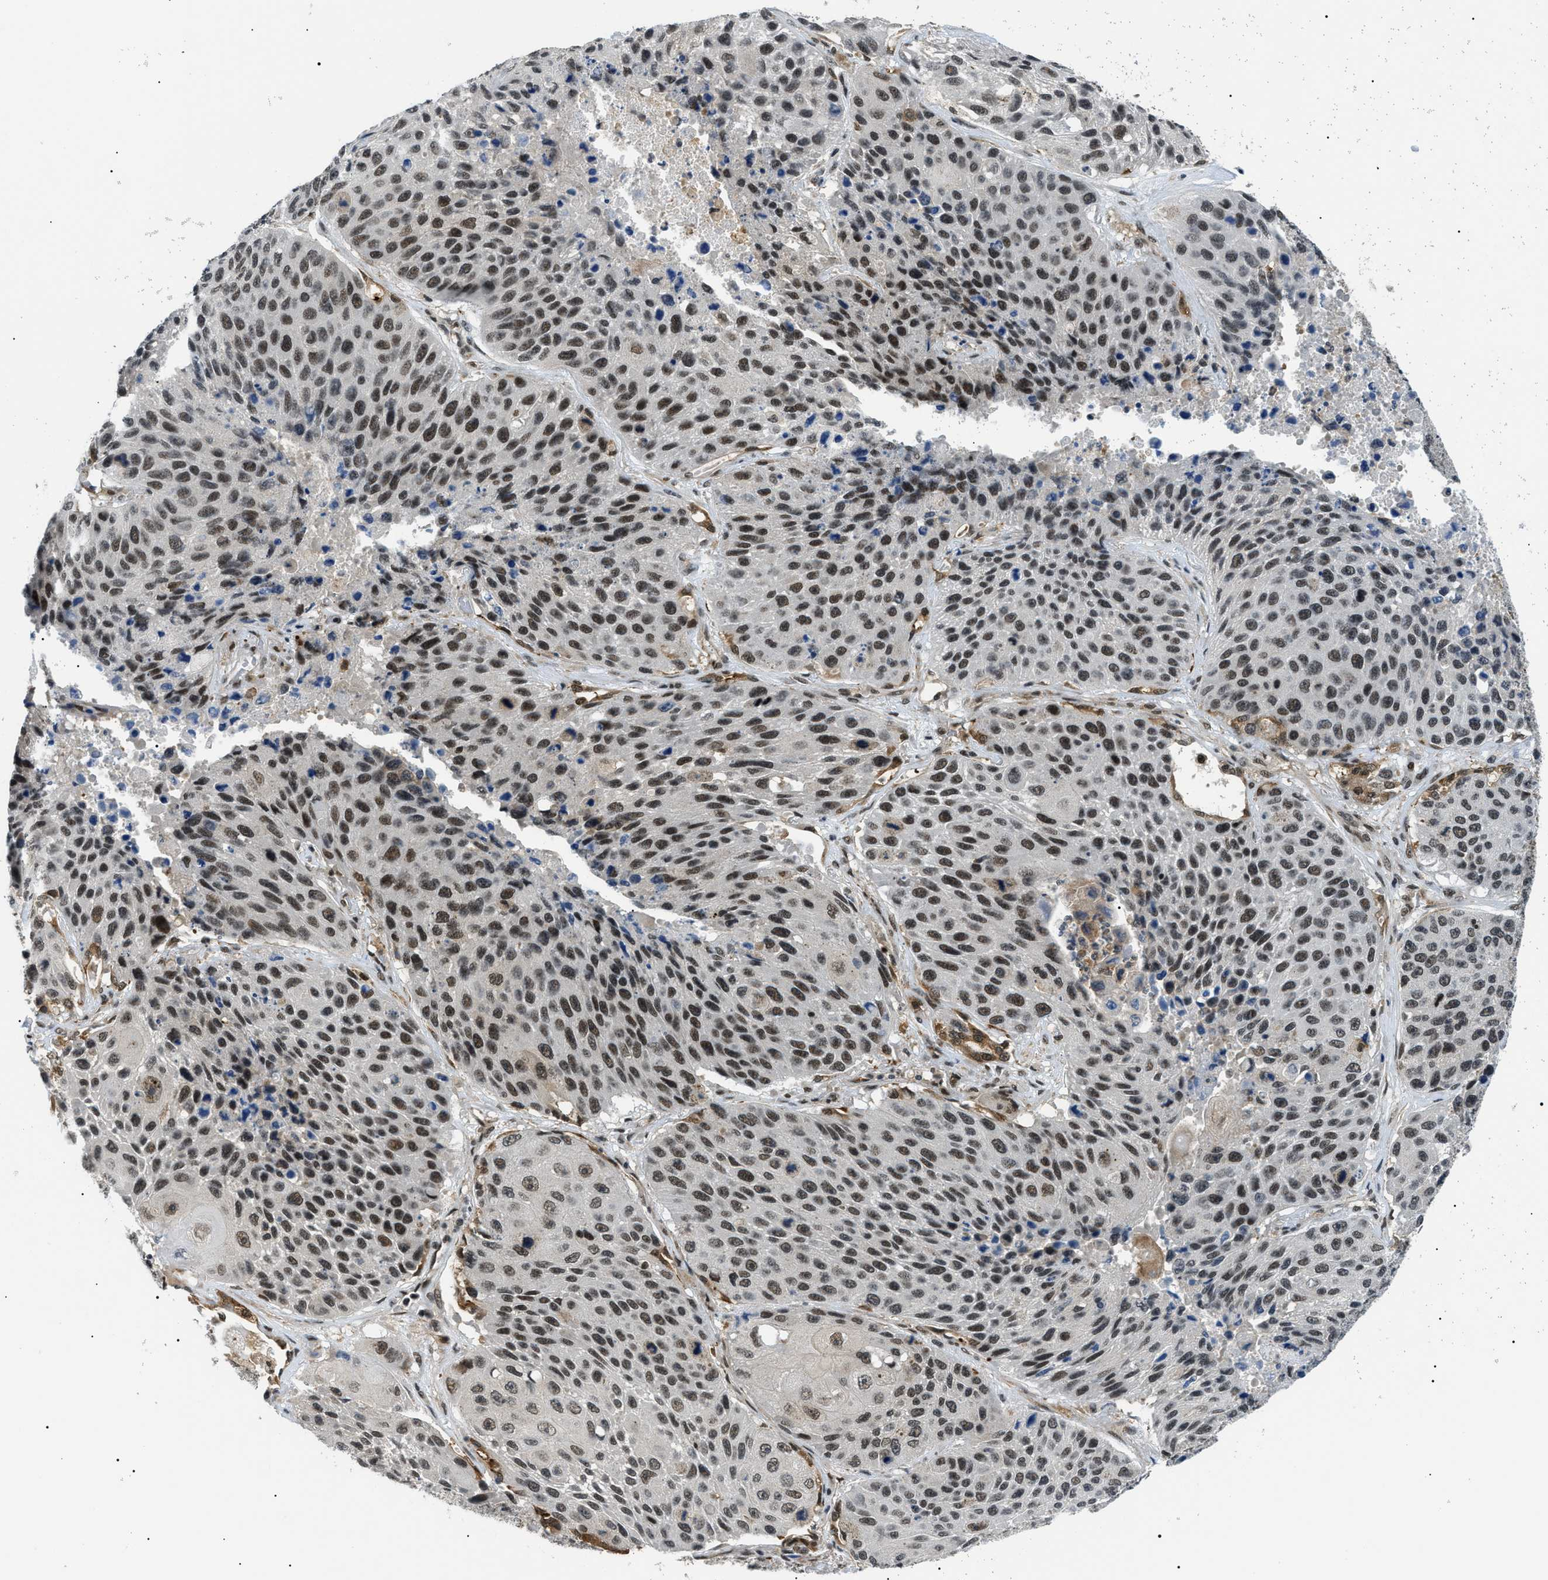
{"staining": {"intensity": "moderate", "quantity": ">75%", "location": "nuclear"}, "tissue": "lung cancer", "cell_type": "Tumor cells", "image_type": "cancer", "snomed": [{"axis": "morphology", "description": "Squamous cell carcinoma, NOS"}, {"axis": "topography", "description": "Lung"}], "caption": "Immunohistochemical staining of lung cancer demonstrates medium levels of moderate nuclear protein positivity in approximately >75% of tumor cells.", "gene": "RBM15", "patient": {"sex": "male", "age": 61}}